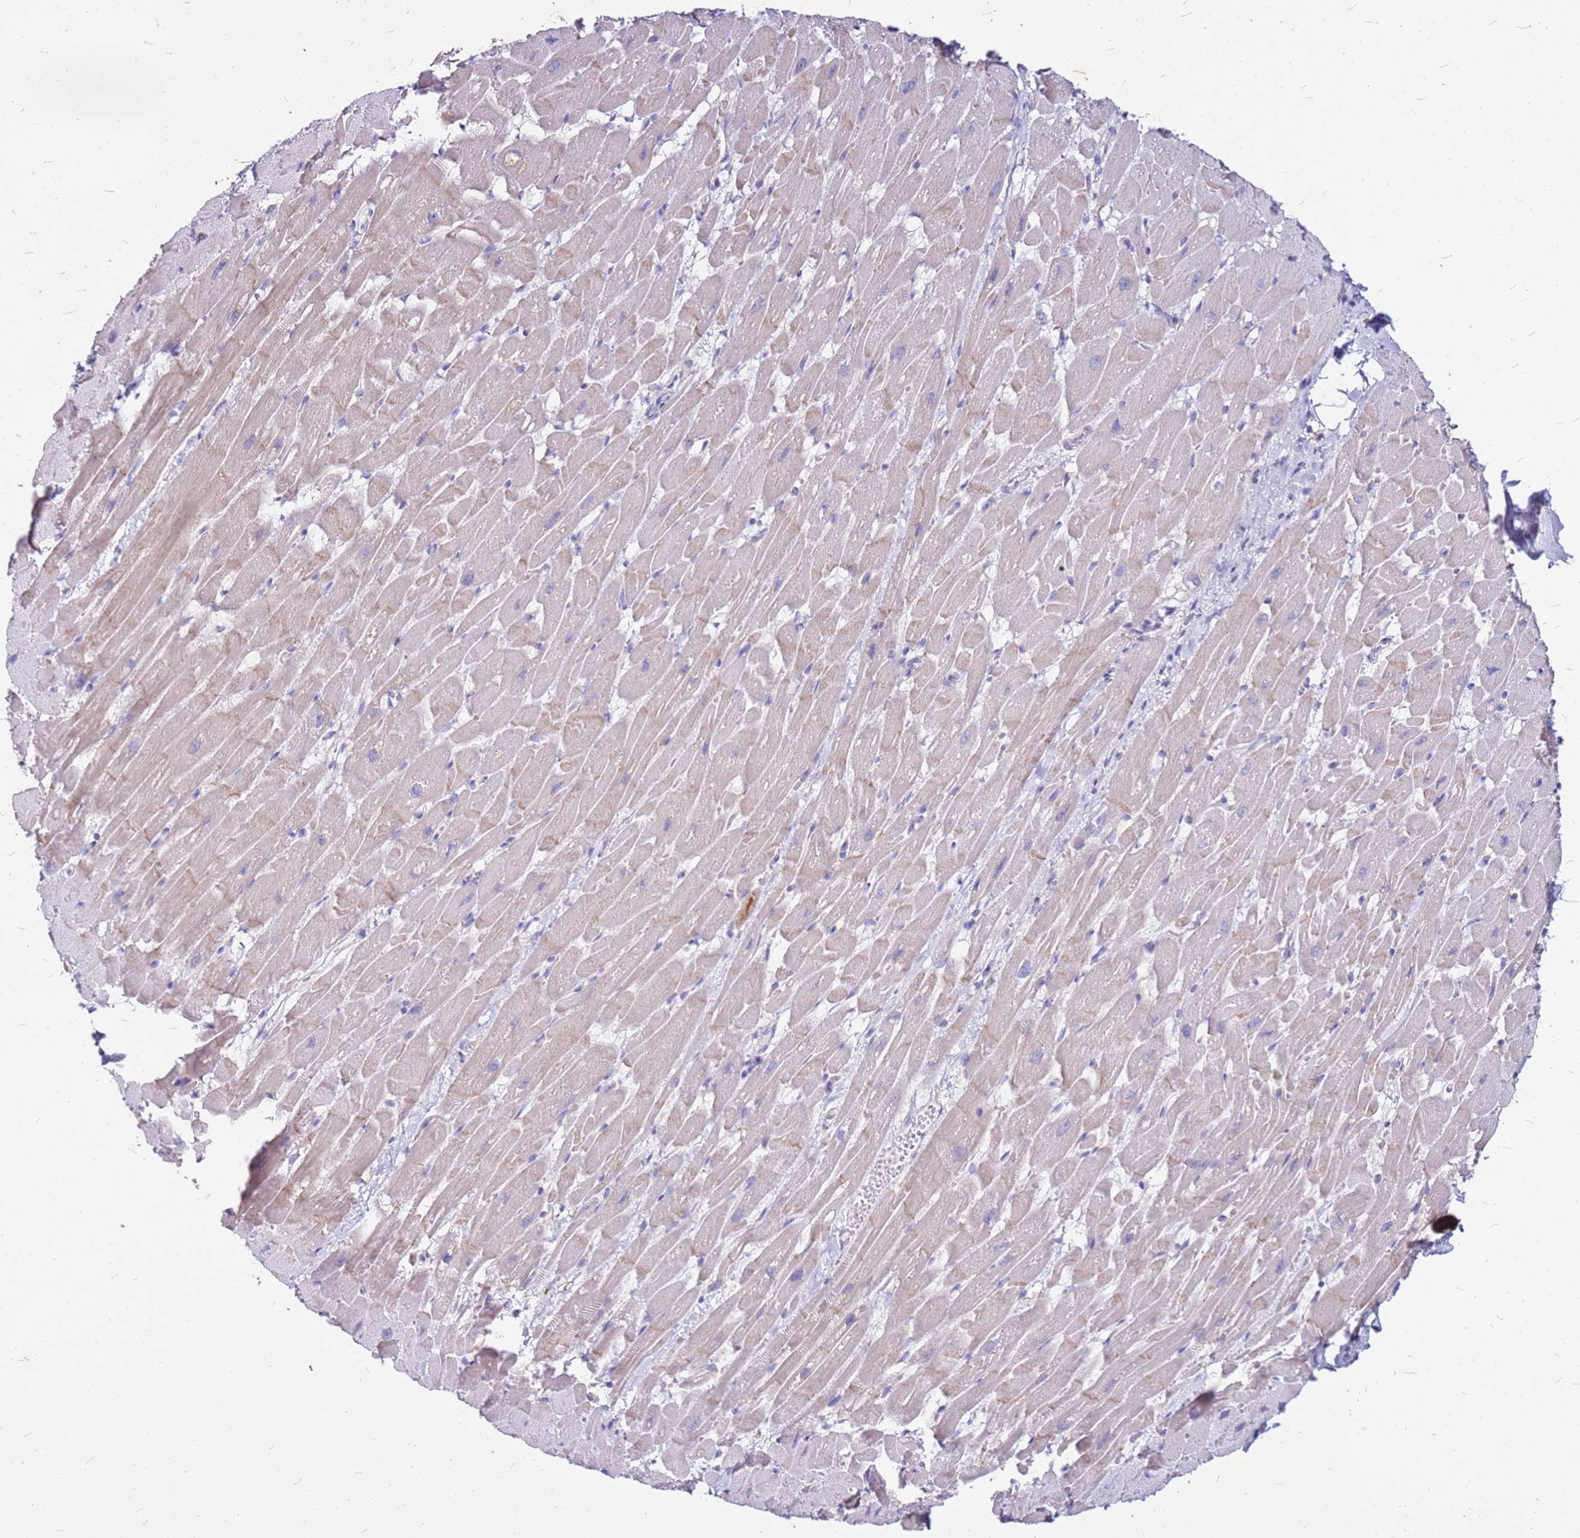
{"staining": {"intensity": "weak", "quantity": "<25%", "location": "cytoplasmic/membranous"}, "tissue": "heart muscle", "cell_type": "Cardiomyocytes", "image_type": "normal", "snomed": [{"axis": "morphology", "description": "Normal tissue, NOS"}, {"axis": "topography", "description": "Heart"}], "caption": "DAB immunohistochemical staining of benign heart muscle demonstrates no significant staining in cardiomyocytes. (Stains: DAB (3,3'-diaminobenzidine) immunohistochemistry with hematoxylin counter stain, Microscopy: brightfield microscopy at high magnification).", "gene": "CASD1", "patient": {"sex": "male", "age": 37}}